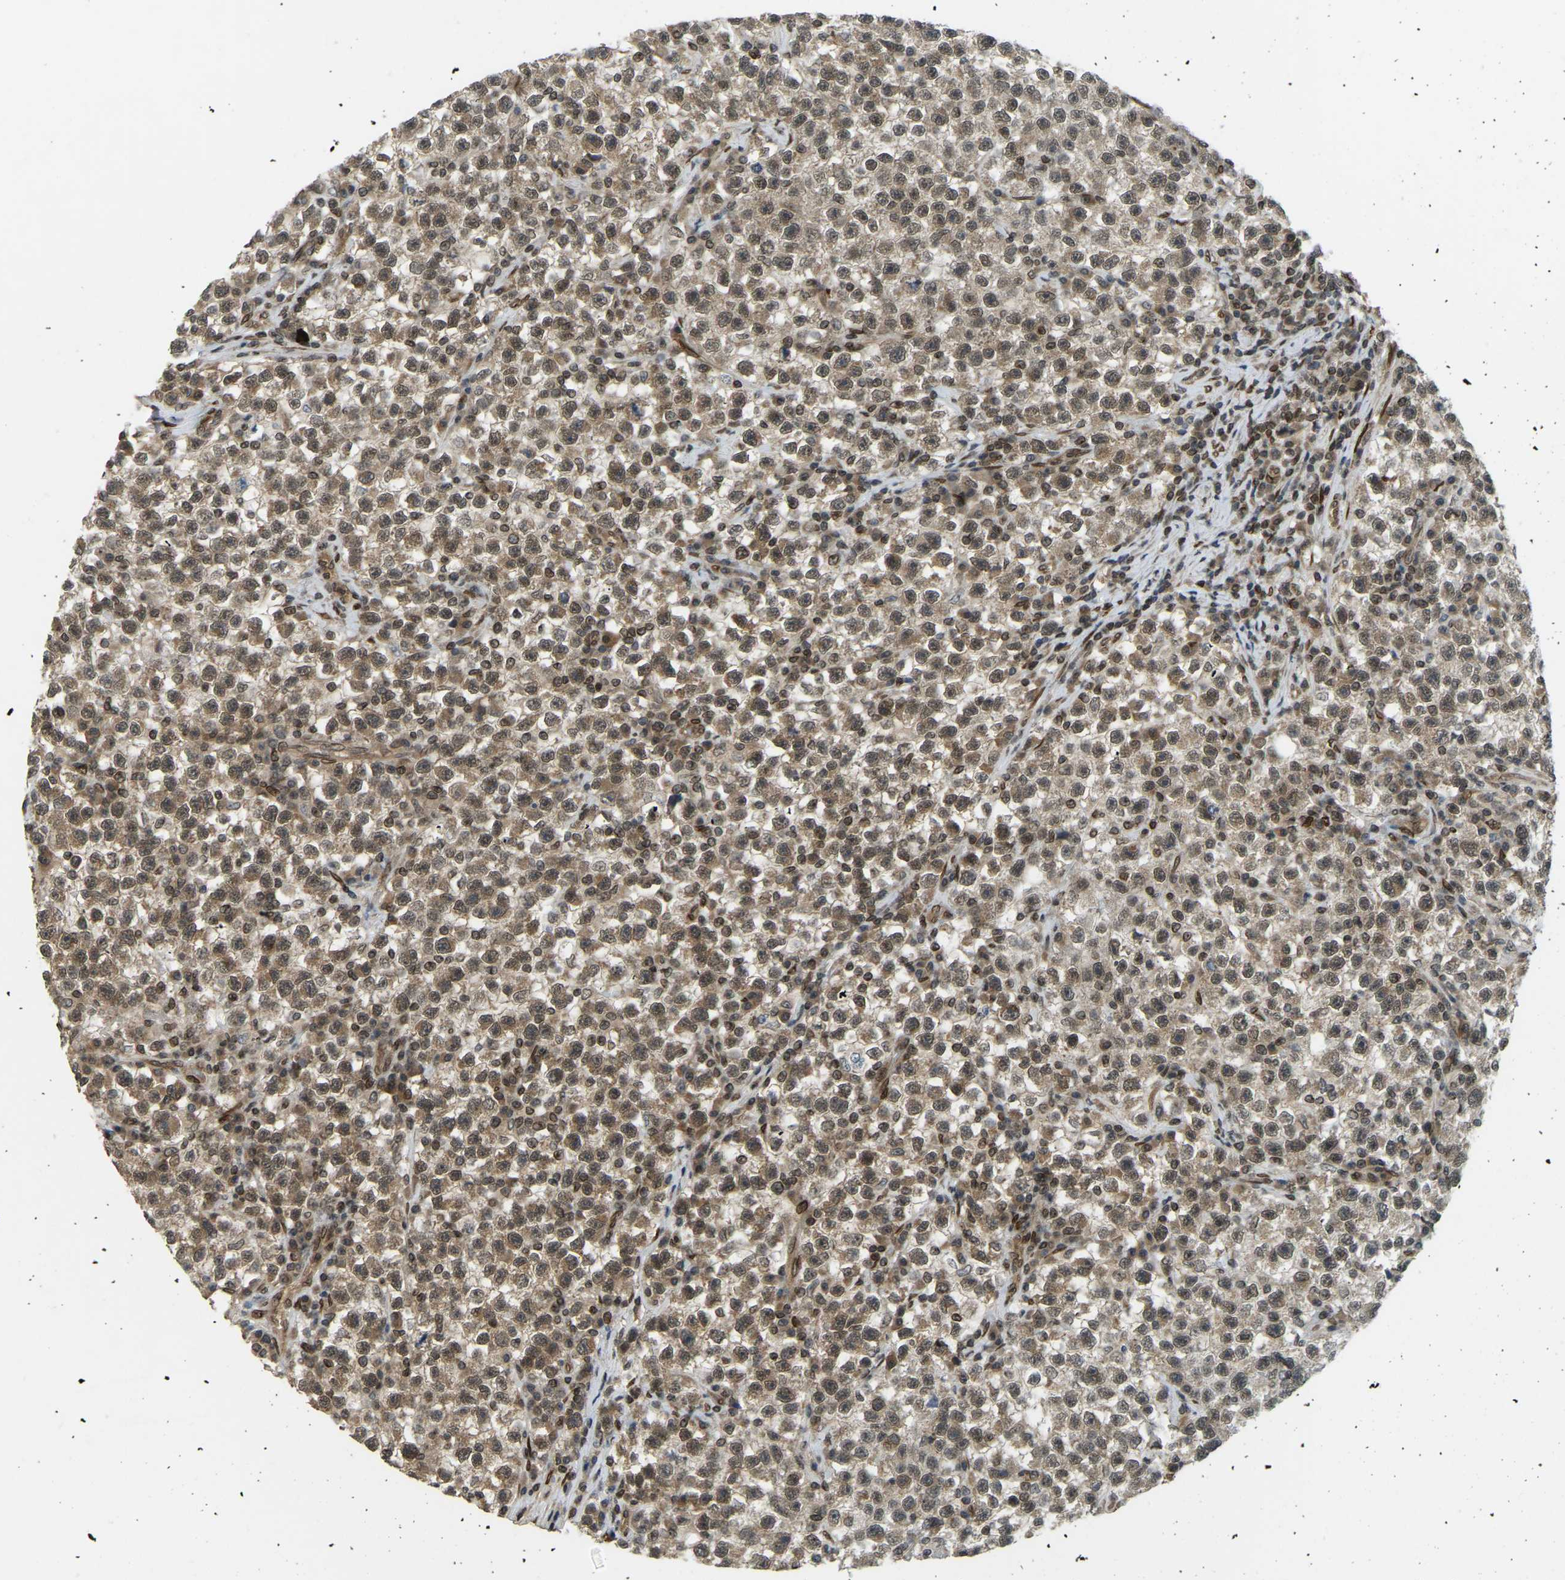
{"staining": {"intensity": "moderate", "quantity": ">75%", "location": "cytoplasmic/membranous,nuclear"}, "tissue": "testis cancer", "cell_type": "Tumor cells", "image_type": "cancer", "snomed": [{"axis": "morphology", "description": "Seminoma, NOS"}, {"axis": "topography", "description": "Testis"}], "caption": "Immunohistochemistry histopathology image of human testis seminoma stained for a protein (brown), which reveals medium levels of moderate cytoplasmic/membranous and nuclear staining in about >75% of tumor cells.", "gene": "SYNE1", "patient": {"sex": "male", "age": 22}}